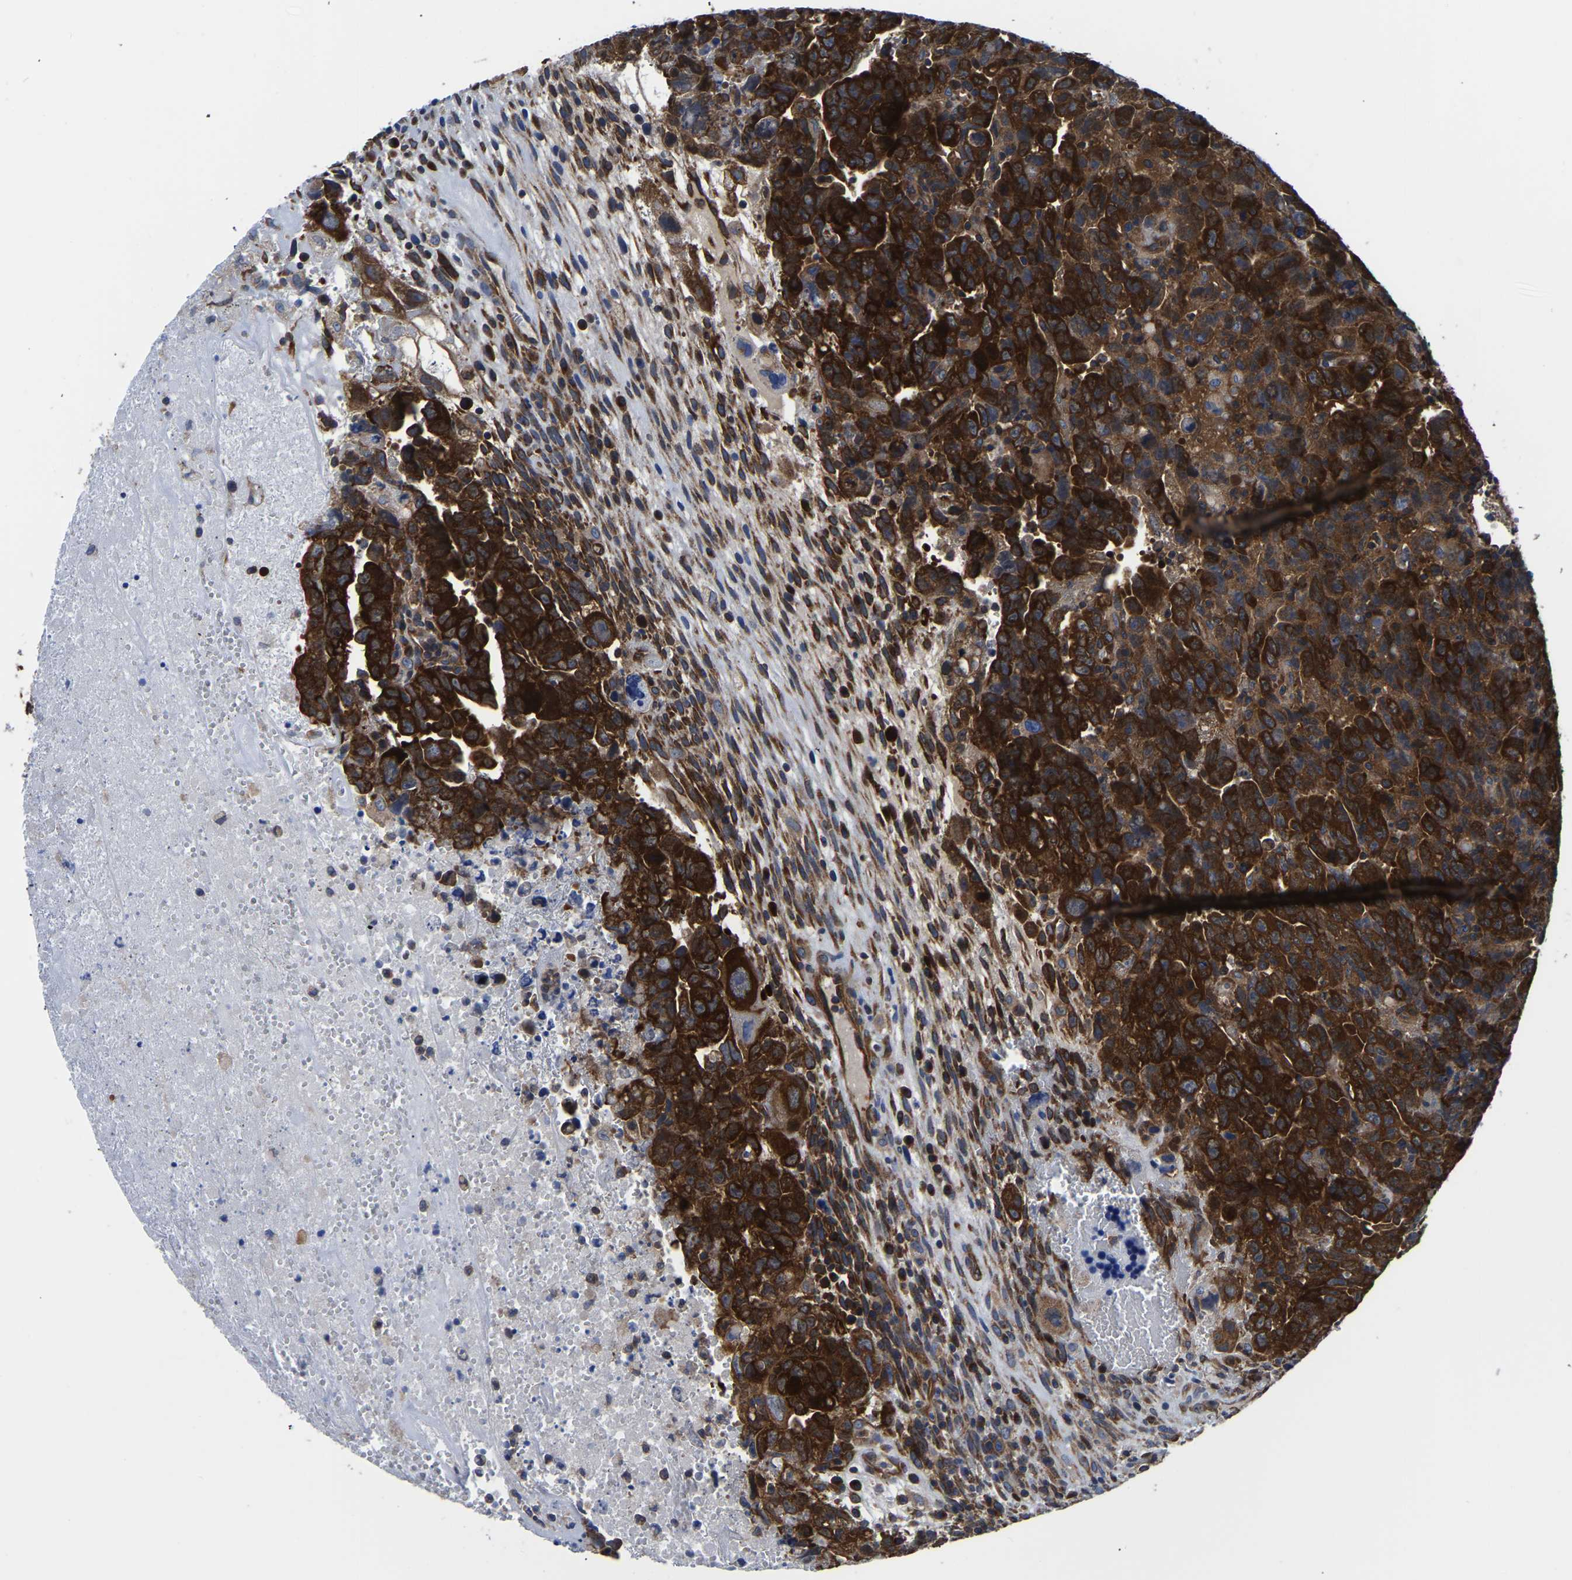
{"staining": {"intensity": "strong", "quantity": ">75%", "location": "cytoplasmic/membranous"}, "tissue": "testis cancer", "cell_type": "Tumor cells", "image_type": "cancer", "snomed": [{"axis": "morphology", "description": "Carcinoma, Embryonal, NOS"}, {"axis": "topography", "description": "Testis"}], "caption": "Human testis cancer (embryonal carcinoma) stained with a protein marker exhibits strong staining in tumor cells.", "gene": "TFG", "patient": {"sex": "male", "age": 28}}